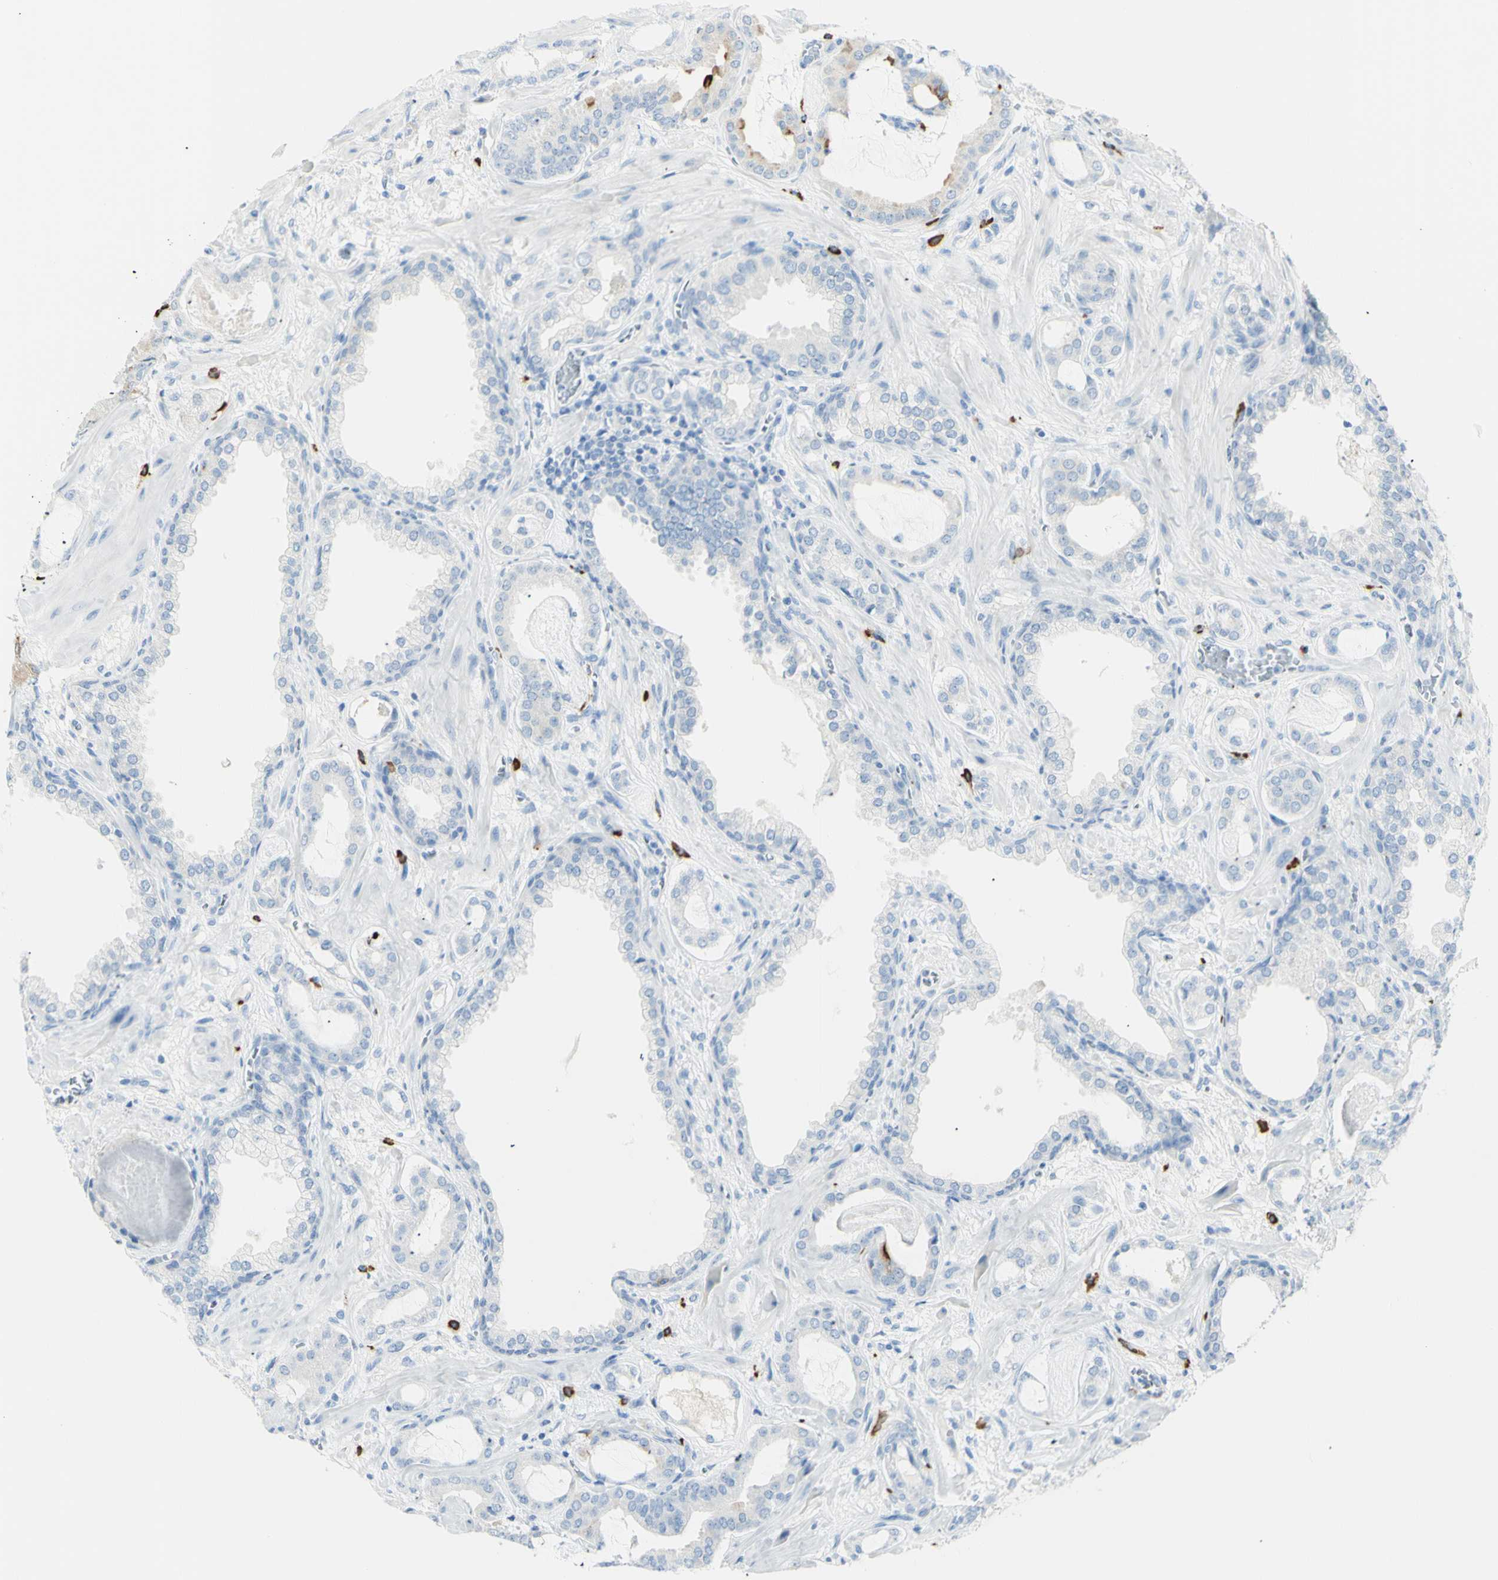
{"staining": {"intensity": "negative", "quantity": "none", "location": "none"}, "tissue": "prostate cancer", "cell_type": "Tumor cells", "image_type": "cancer", "snomed": [{"axis": "morphology", "description": "Adenocarcinoma, Low grade"}, {"axis": "topography", "description": "Prostate"}], "caption": "The image demonstrates no staining of tumor cells in prostate adenocarcinoma (low-grade).", "gene": "LETM1", "patient": {"sex": "male", "age": 53}}